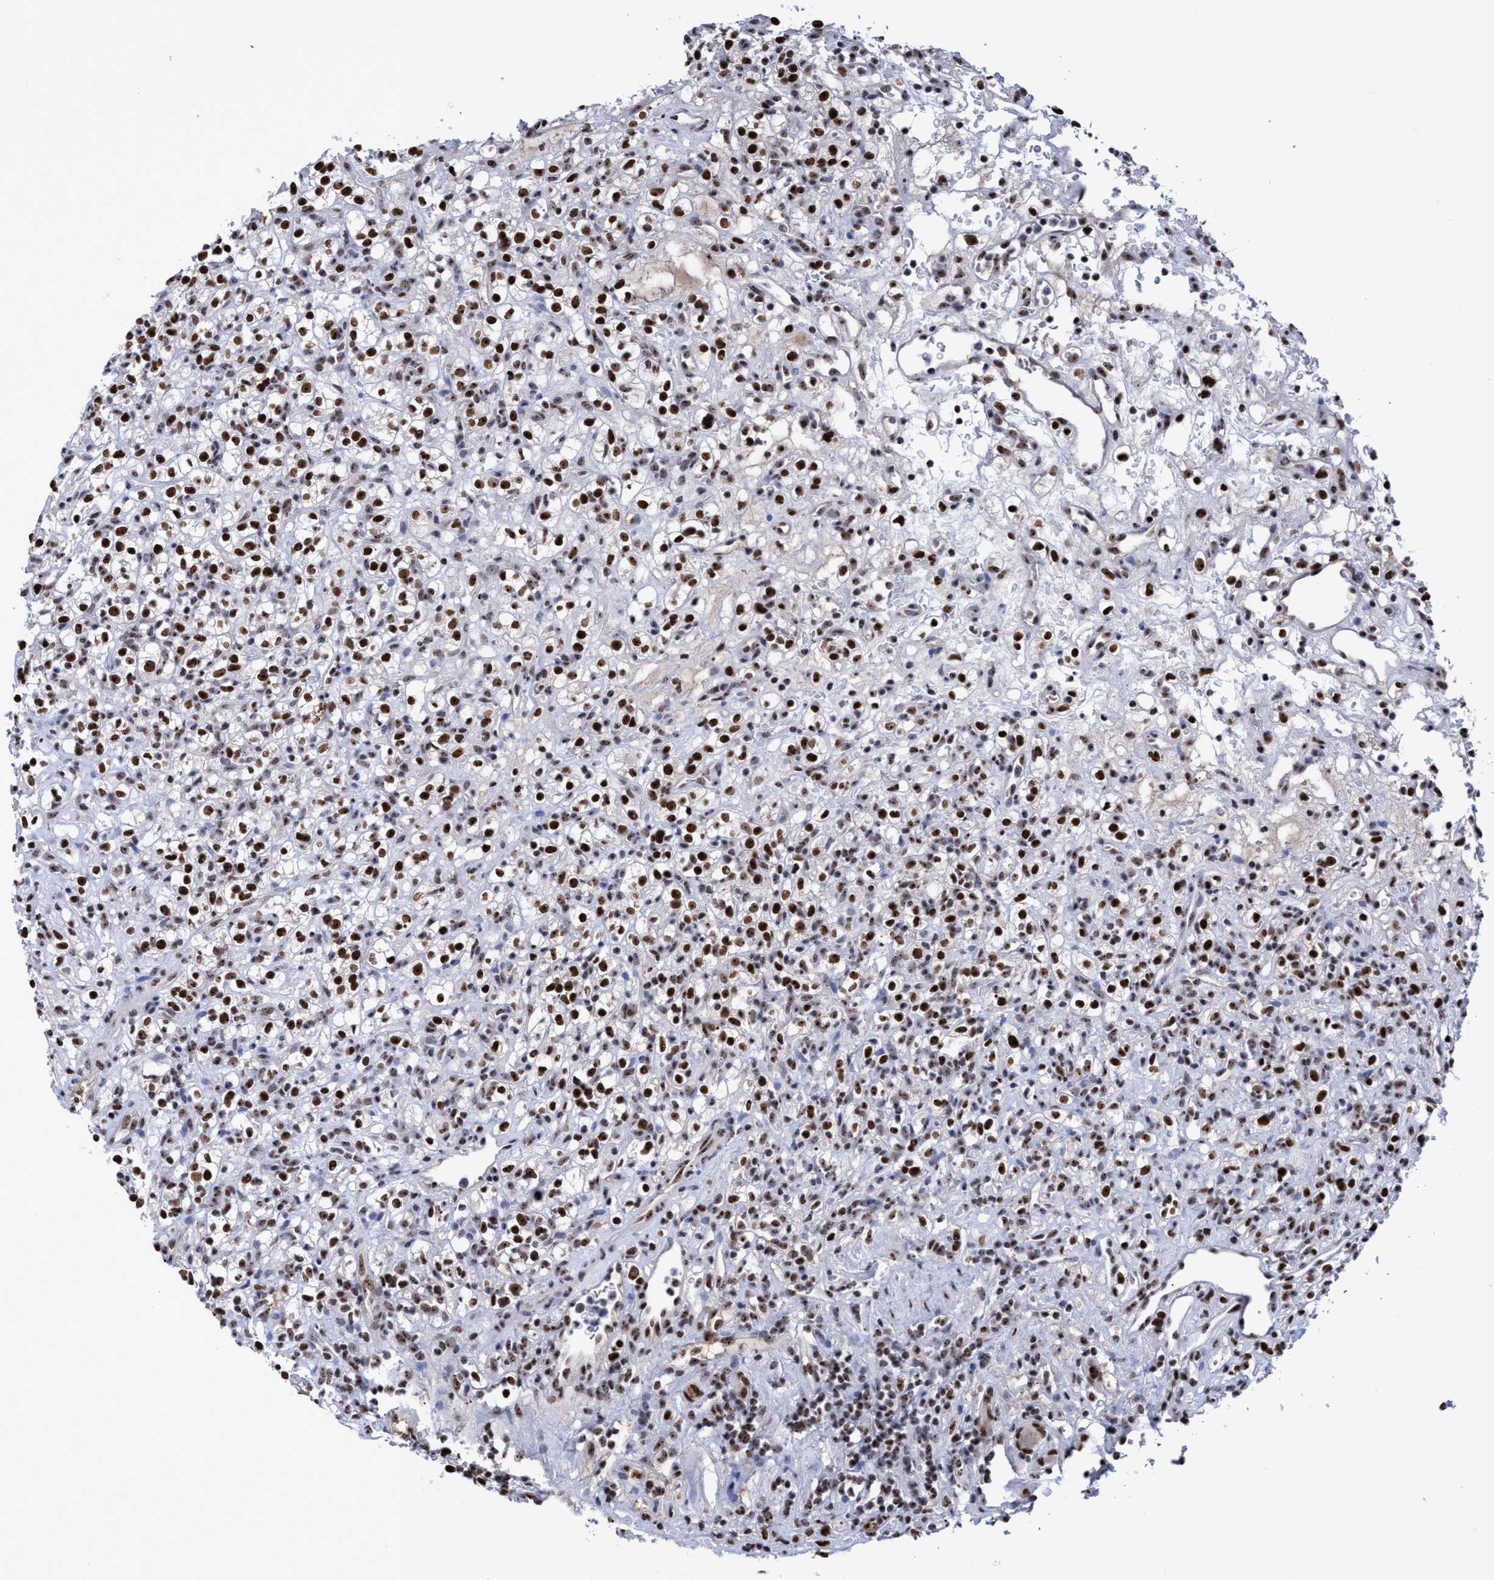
{"staining": {"intensity": "strong", "quantity": ">75%", "location": "nuclear"}, "tissue": "renal cancer", "cell_type": "Tumor cells", "image_type": "cancer", "snomed": [{"axis": "morphology", "description": "Normal tissue, NOS"}, {"axis": "morphology", "description": "Adenocarcinoma, NOS"}, {"axis": "topography", "description": "Kidney"}], "caption": "There is high levels of strong nuclear positivity in tumor cells of adenocarcinoma (renal), as demonstrated by immunohistochemical staining (brown color).", "gene": "EFCAB10", "patient": {"sex": "female", "age": 72}}